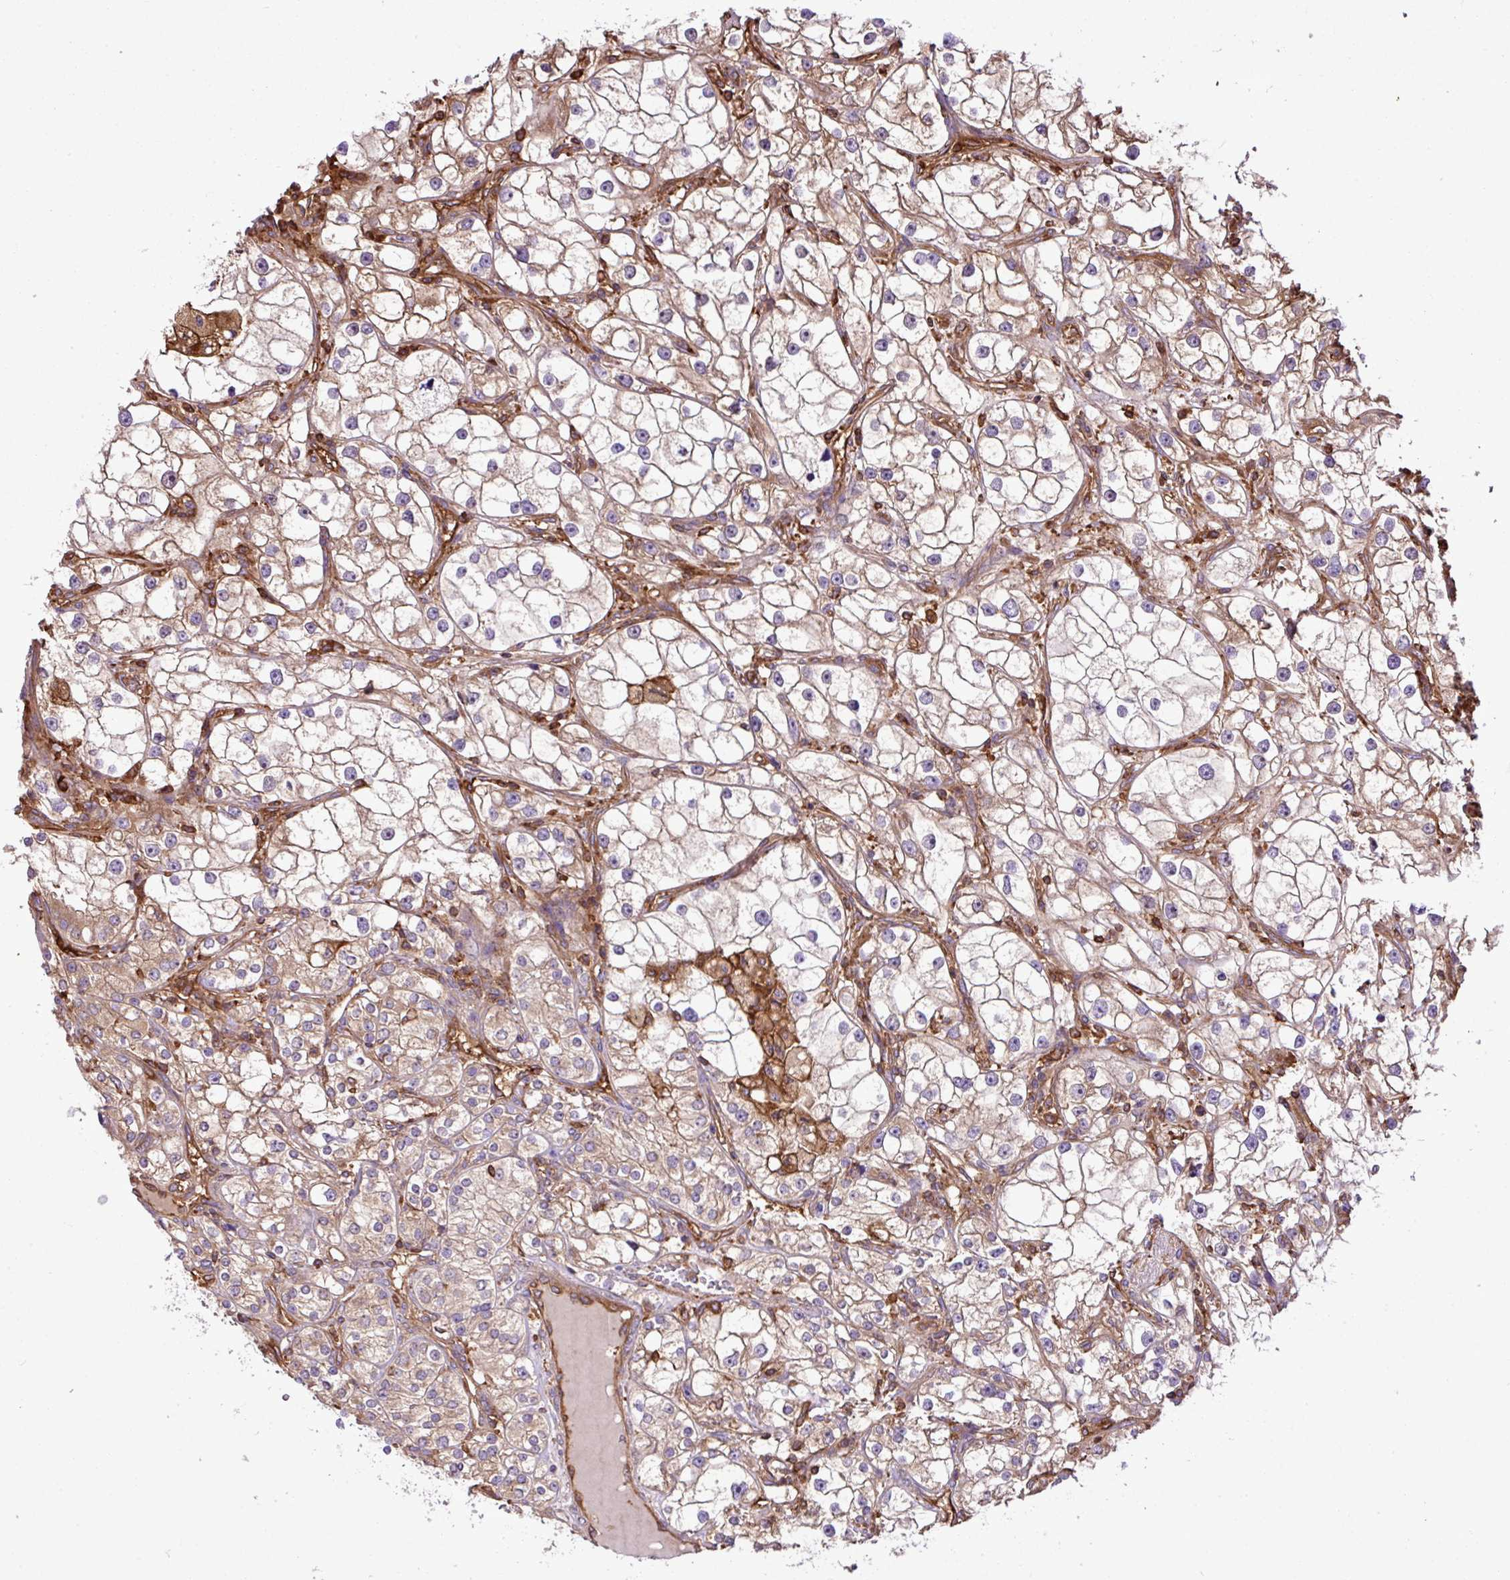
{"staining": {"intensity": "weak", "quantity": ">75%", "location": "cytoplasmic/membranous"}, "tissue": "renal cancer", "cell_type": "Tumor cells", "image_type": "cancer", "snomed": [{"axis": "morphology", "description": "Adenocarcinoma, NOS"}, {"axis": "topography", "description": "Kidney"}], "caption": "Immunohistochemical staining of human renal cancer (adenocarcinoma) reveals low levels of weak cytoplasmic/membranous expression in about >75% of tumor cells.", "gene": "PGAP6", "patient": {"sex": "male", "age": 77}}